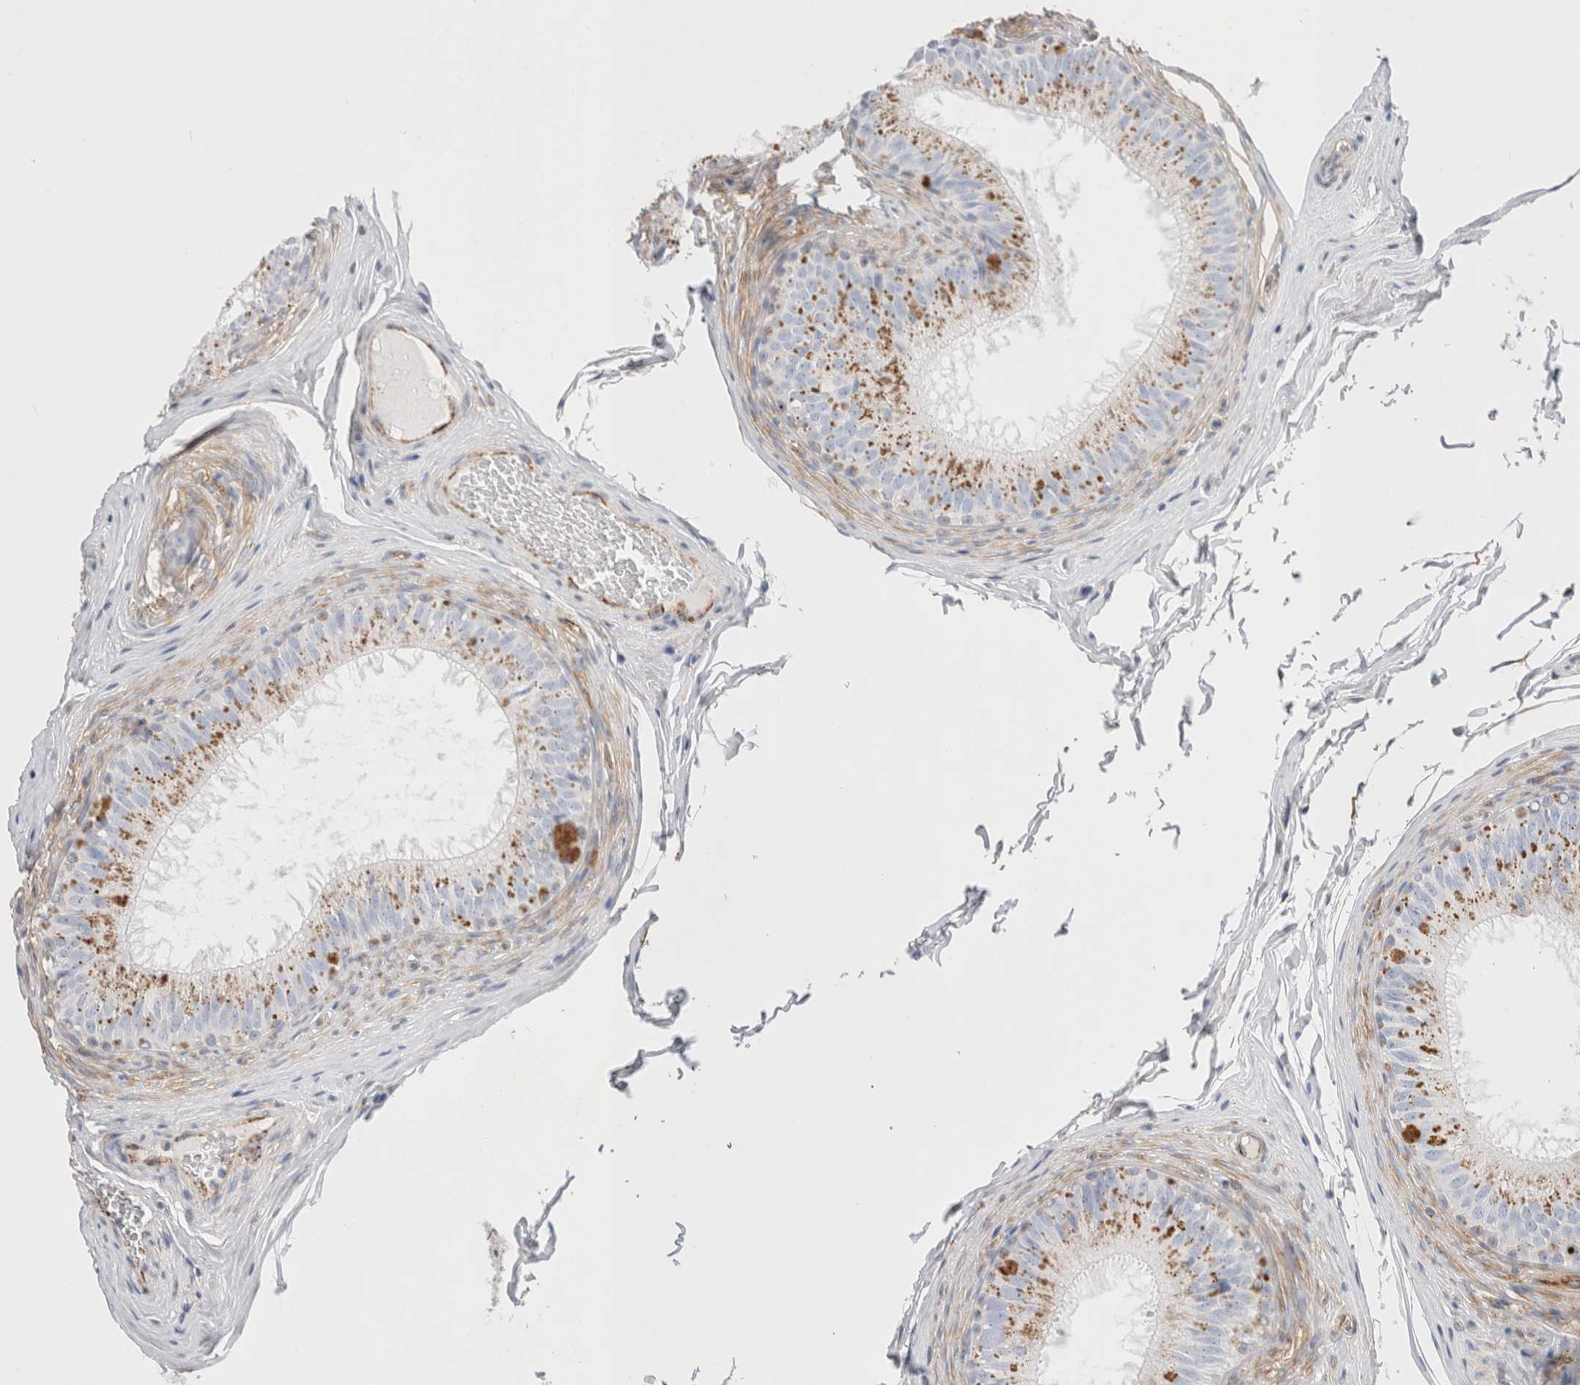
{"staining": {"intensity": "moderate", "quantity": "25%-75%", "location": "cytoplasmic/membranous"}, "tissue": "epididymis", "cell_type": "Glandular cells", "image_type": "normal", "snomed": [{"axis": "morphology", "description": "Normal tissue, NOS"}, {"axis": "topography", "description": "Epididymis"}], "caption": "A medium amount of moderate cytoplasmic/membranous positivity is seen in about 25%-75% of glandular cells in benign epididymis.", "gene": "CNPY4", "patient": {"sex": "male", "age": 32}}